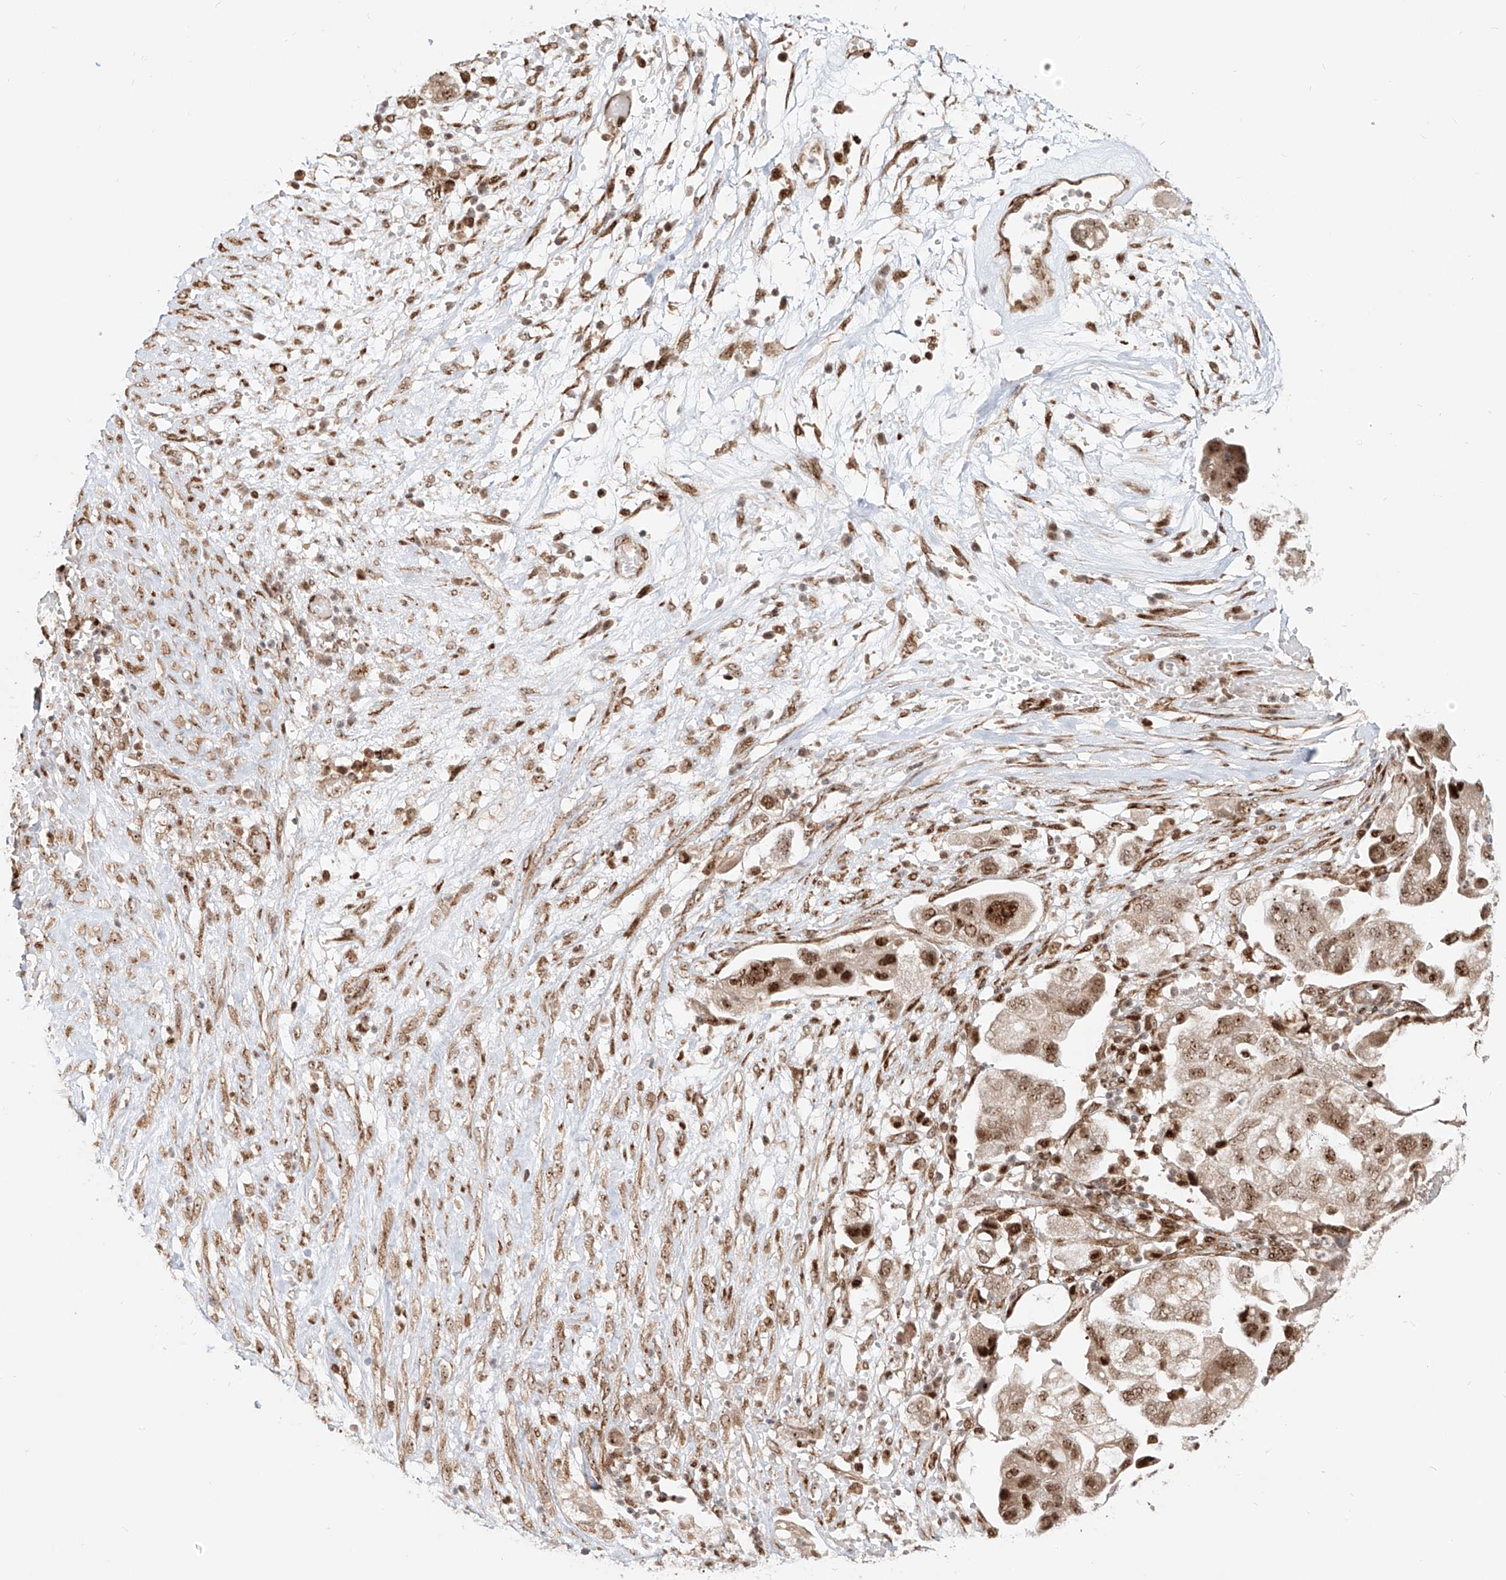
{"staining": {"intensity": "moderate", "quantity": ">75%", "location": "nuclear"}, "tissue": "ovarian cancer", "cell_type": "Tumor cells", "image_type": "cancer", "snomed": [{"axis": "morphology", "description": "Carcinoma, NOS"}, {"axis": "morphology", "description": "Cystadenocarcinoma, serous, NOS"}, {"axis": "topography", "description": "Ovary"}], "caption": "Moderate nuclear protein staining is seen in about >75% of tumor cells in ovarian cancer (serous cystadenocarcinoma). (DAB IHC with brightfield microscopy, high magnification).", "gene": "ZNF710", "patient": {"sex": "female", "age": 69}}